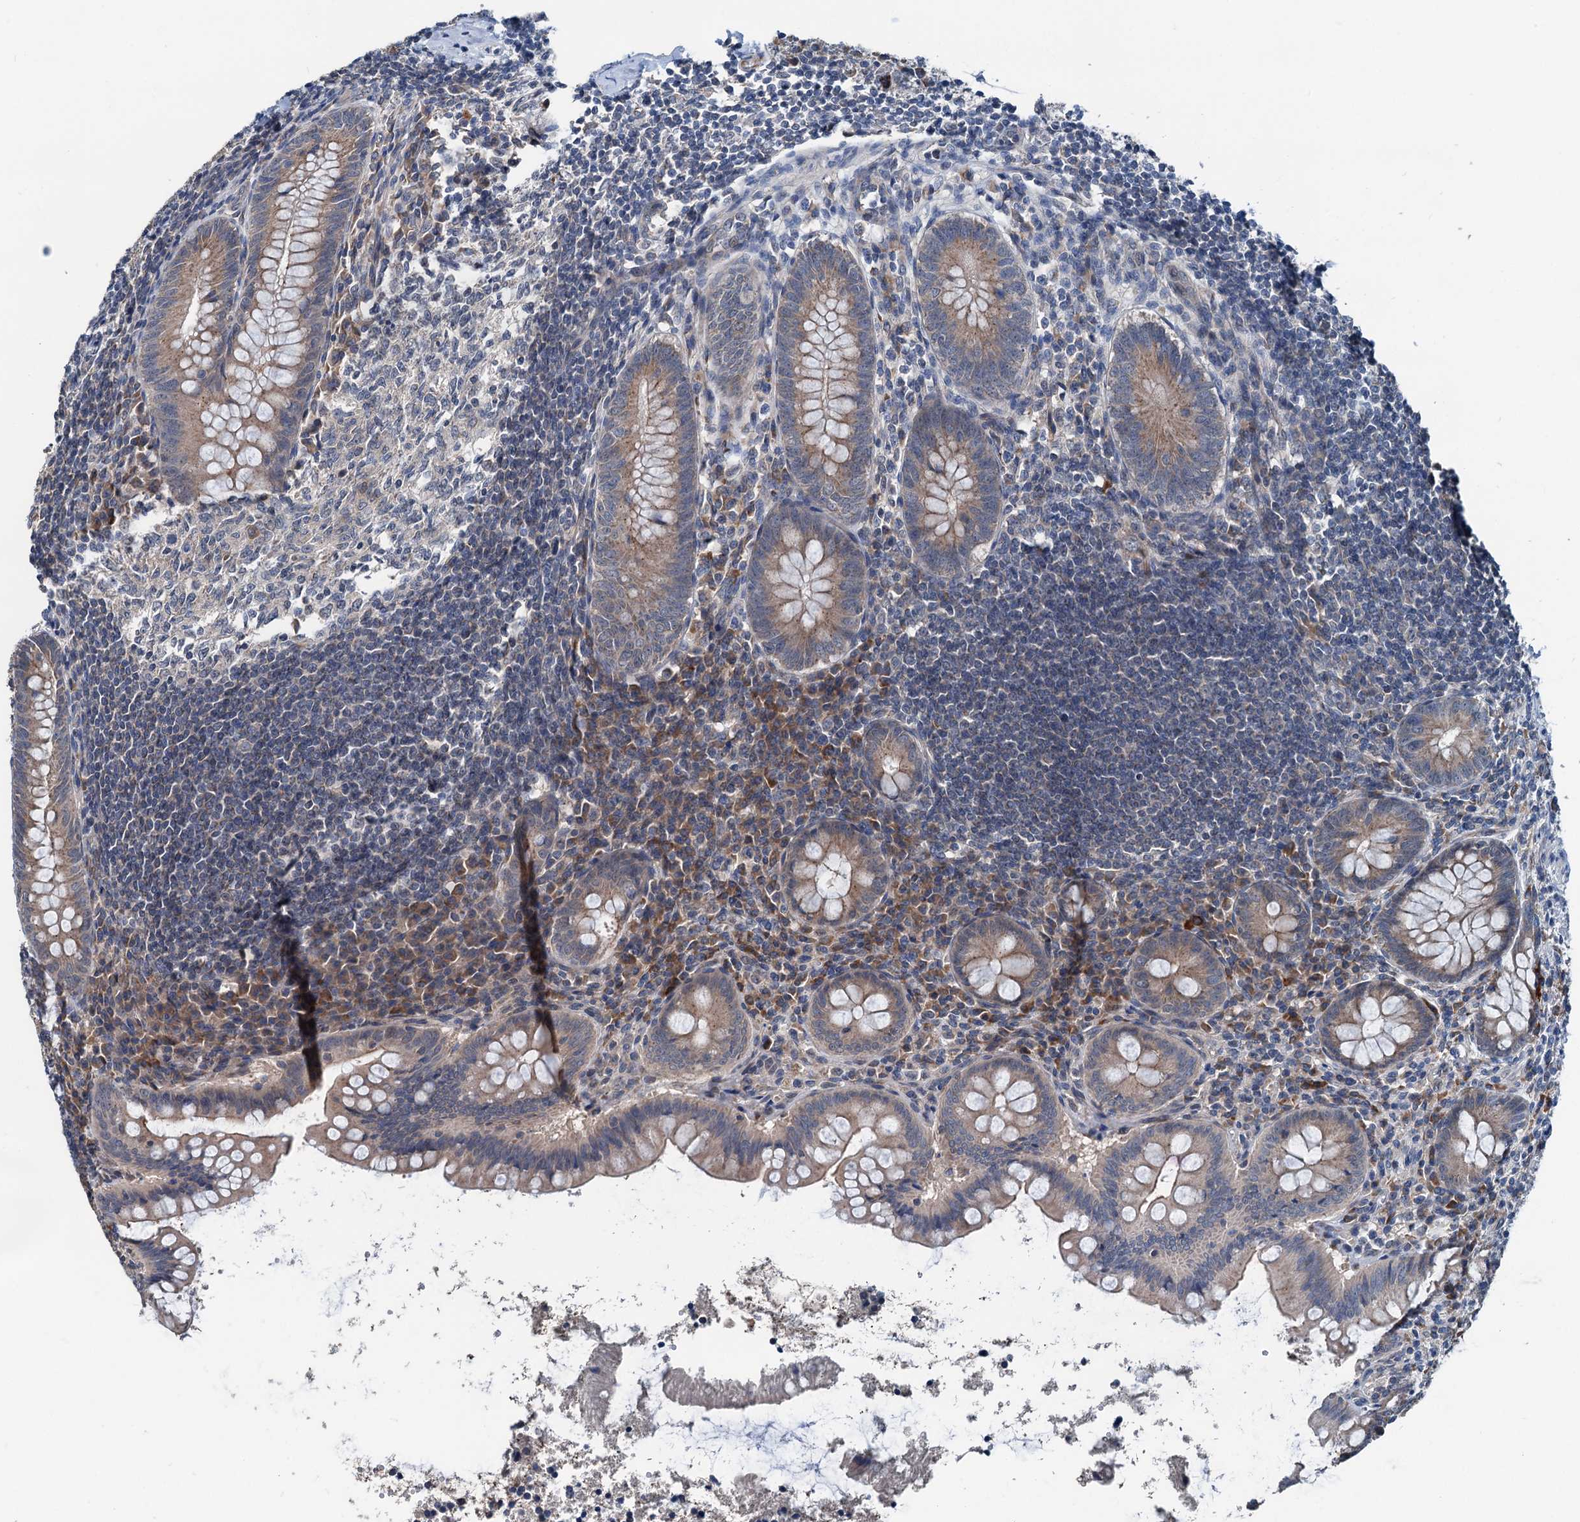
{"staining": {"intensity": "moderate", "quantity": ">75%", "location": "cytoplasmic/membranous"}, "tissue": "appendix", "cell_type": "Glandular cells", "image_type": "normal", "snomed": [{"axis": "morphology", "description": "Normal tissue, NOS"}, {"axis": "topography", "description": "Appendix"}], "caption": "Immunohistochemical staining of unremarkable appendix shows medium levels of moderate cytoplasmic/membranous positivity in approximately >75% of glandular cells.", "gene": "ELAC1", "patient": {"sex": "female", "age": 33}}